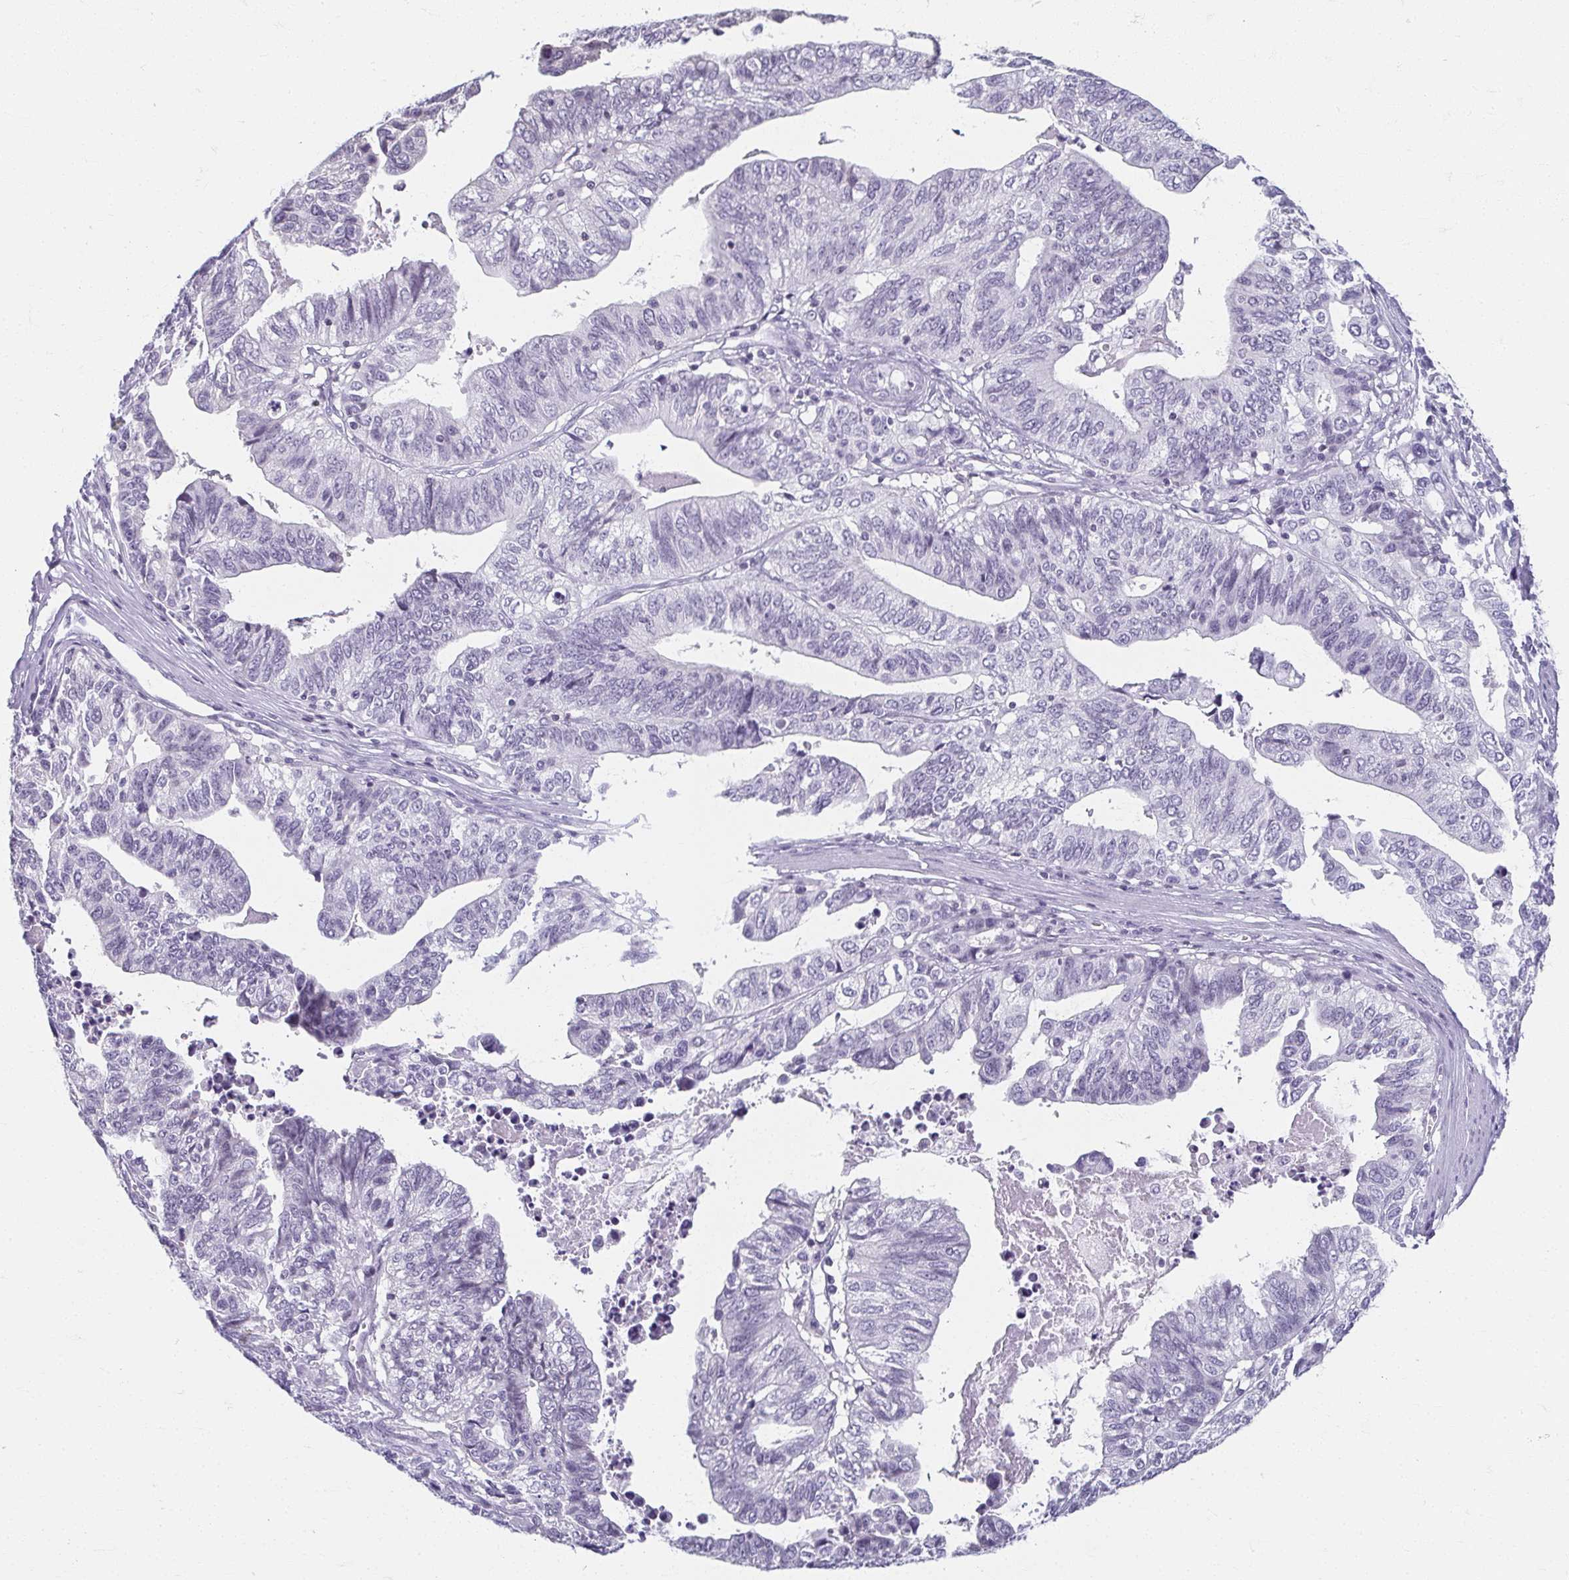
{"staining": {"intensity": "negative", "quantity": "none", "location": "none"}, "tissue": "stomach cancer", "cell_type": "Tumor cells", "image_type": "cancer", "snomed": [{"axis": "morphology", "description": "Adenocarcinoma, NOS"}, {"axis": "topography", "description": "Stomach, upper"}], "caption": "This photomicrograph is of adenocarcinoma (stomach) stained with IHC to label a protein in brown with the nuclei are counter-stained blue. There is no positivity in tumor cells. Brightfield microscopy of immunohistochemistry stained with DAB (3,3'-diaminobenzidine) (brown) and hematoxylin (blue), captured at high magnification.", "gene": "MOBP", "patient": {"sex": "female", "age": 67}}